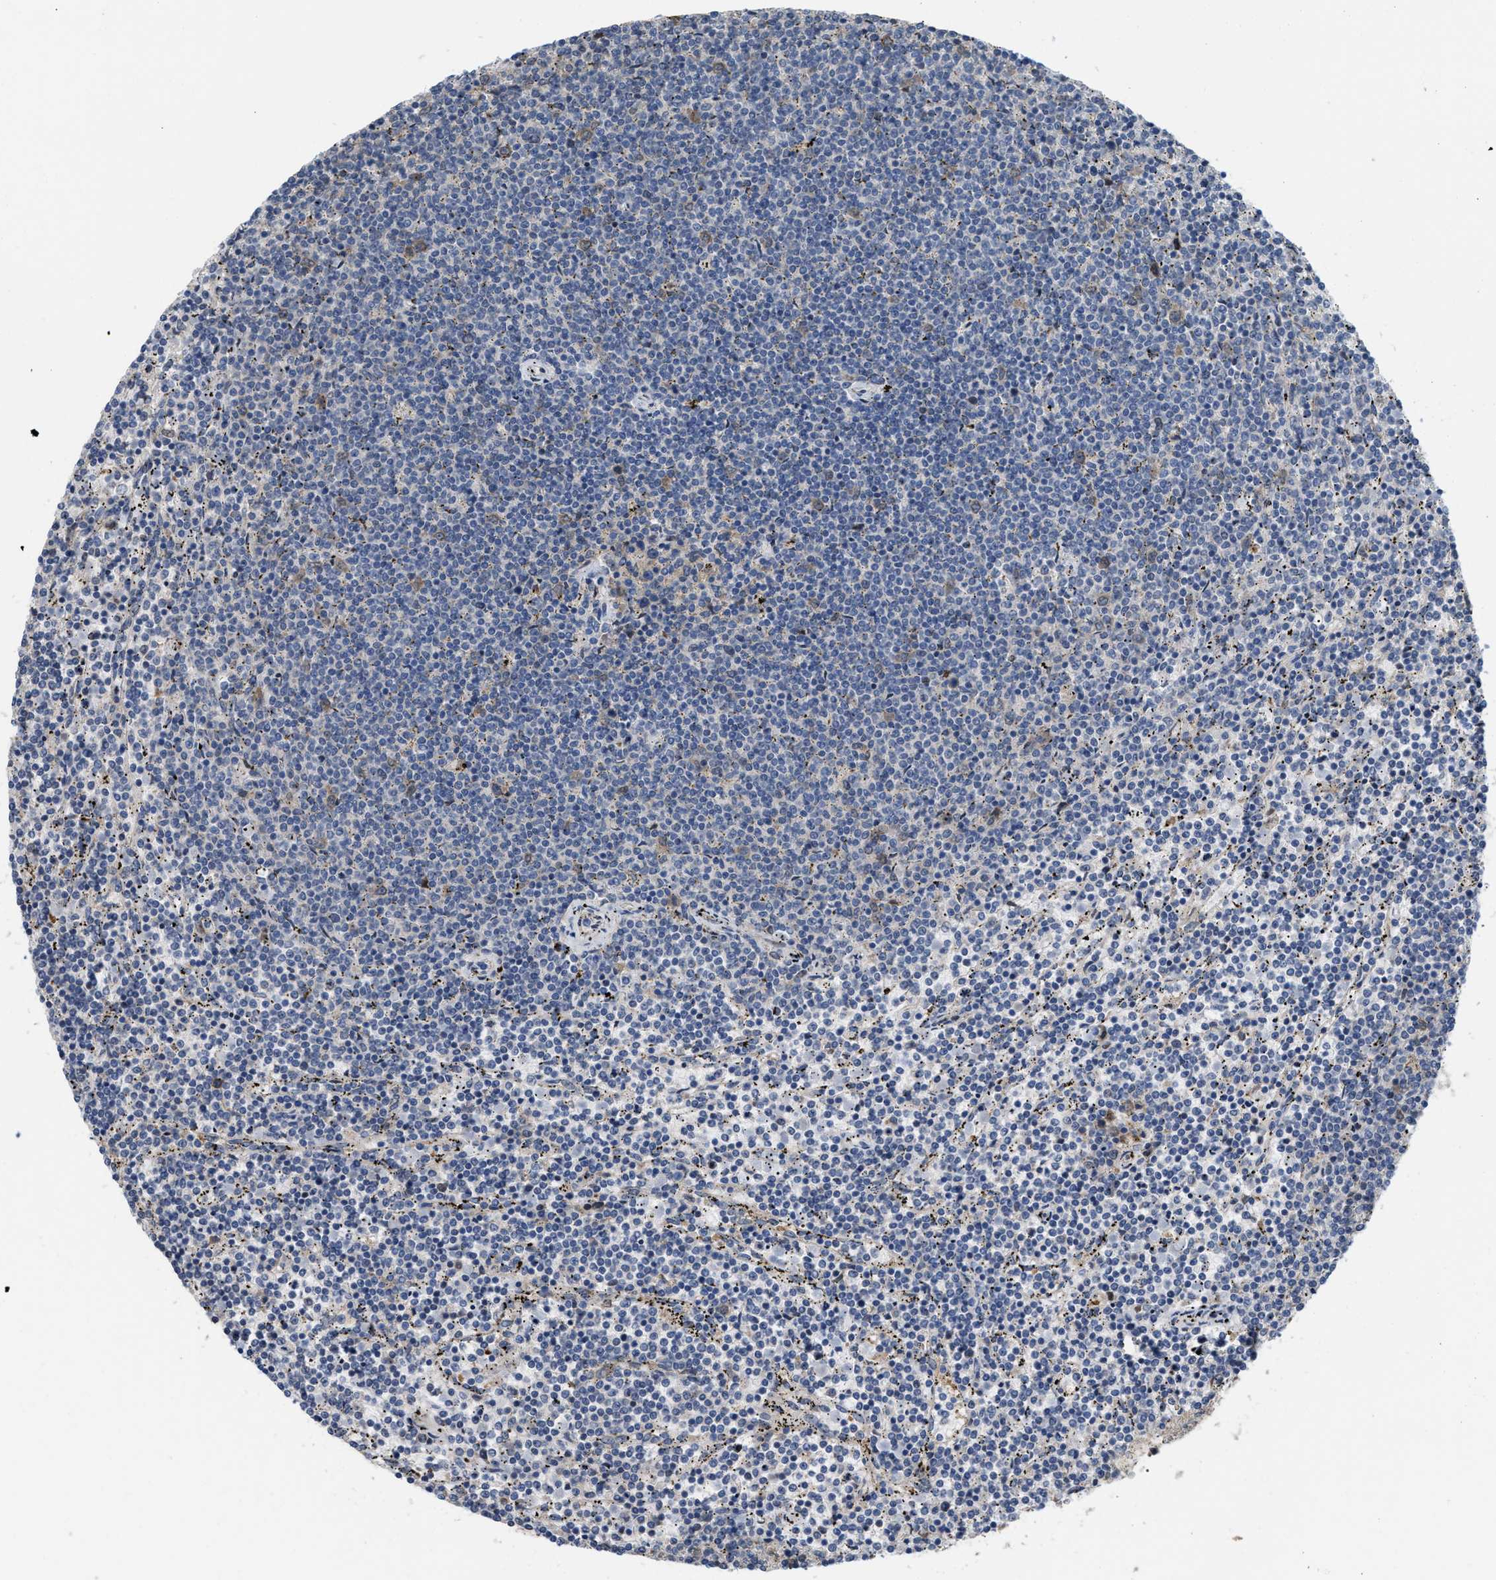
{"staining": {"intensity": "negative", "quantity": "none", "location": "none"}, "tissue": "lymphoma", "cell_type": "Tumor cells", "image_type": "cancer", "snomed": [{"axis": "morphology", "description": "Malignant lymphoma, non-Hodgkin's type, Low grade"}, {"axis": "topography", "description": "Spleen"}], "caption": "Immunohistochemistry (IHC) photomicrograph of neoplastic tissue: lymphoma stained with DAB displays no significant protein positivity in tumor cells. (DAB (3,3'-diaminobenzidine) immunohistochemistry (IHC), high magnification).", "gene": "CSNK1A1", "patient": {"sex": "female", "age": 50}}